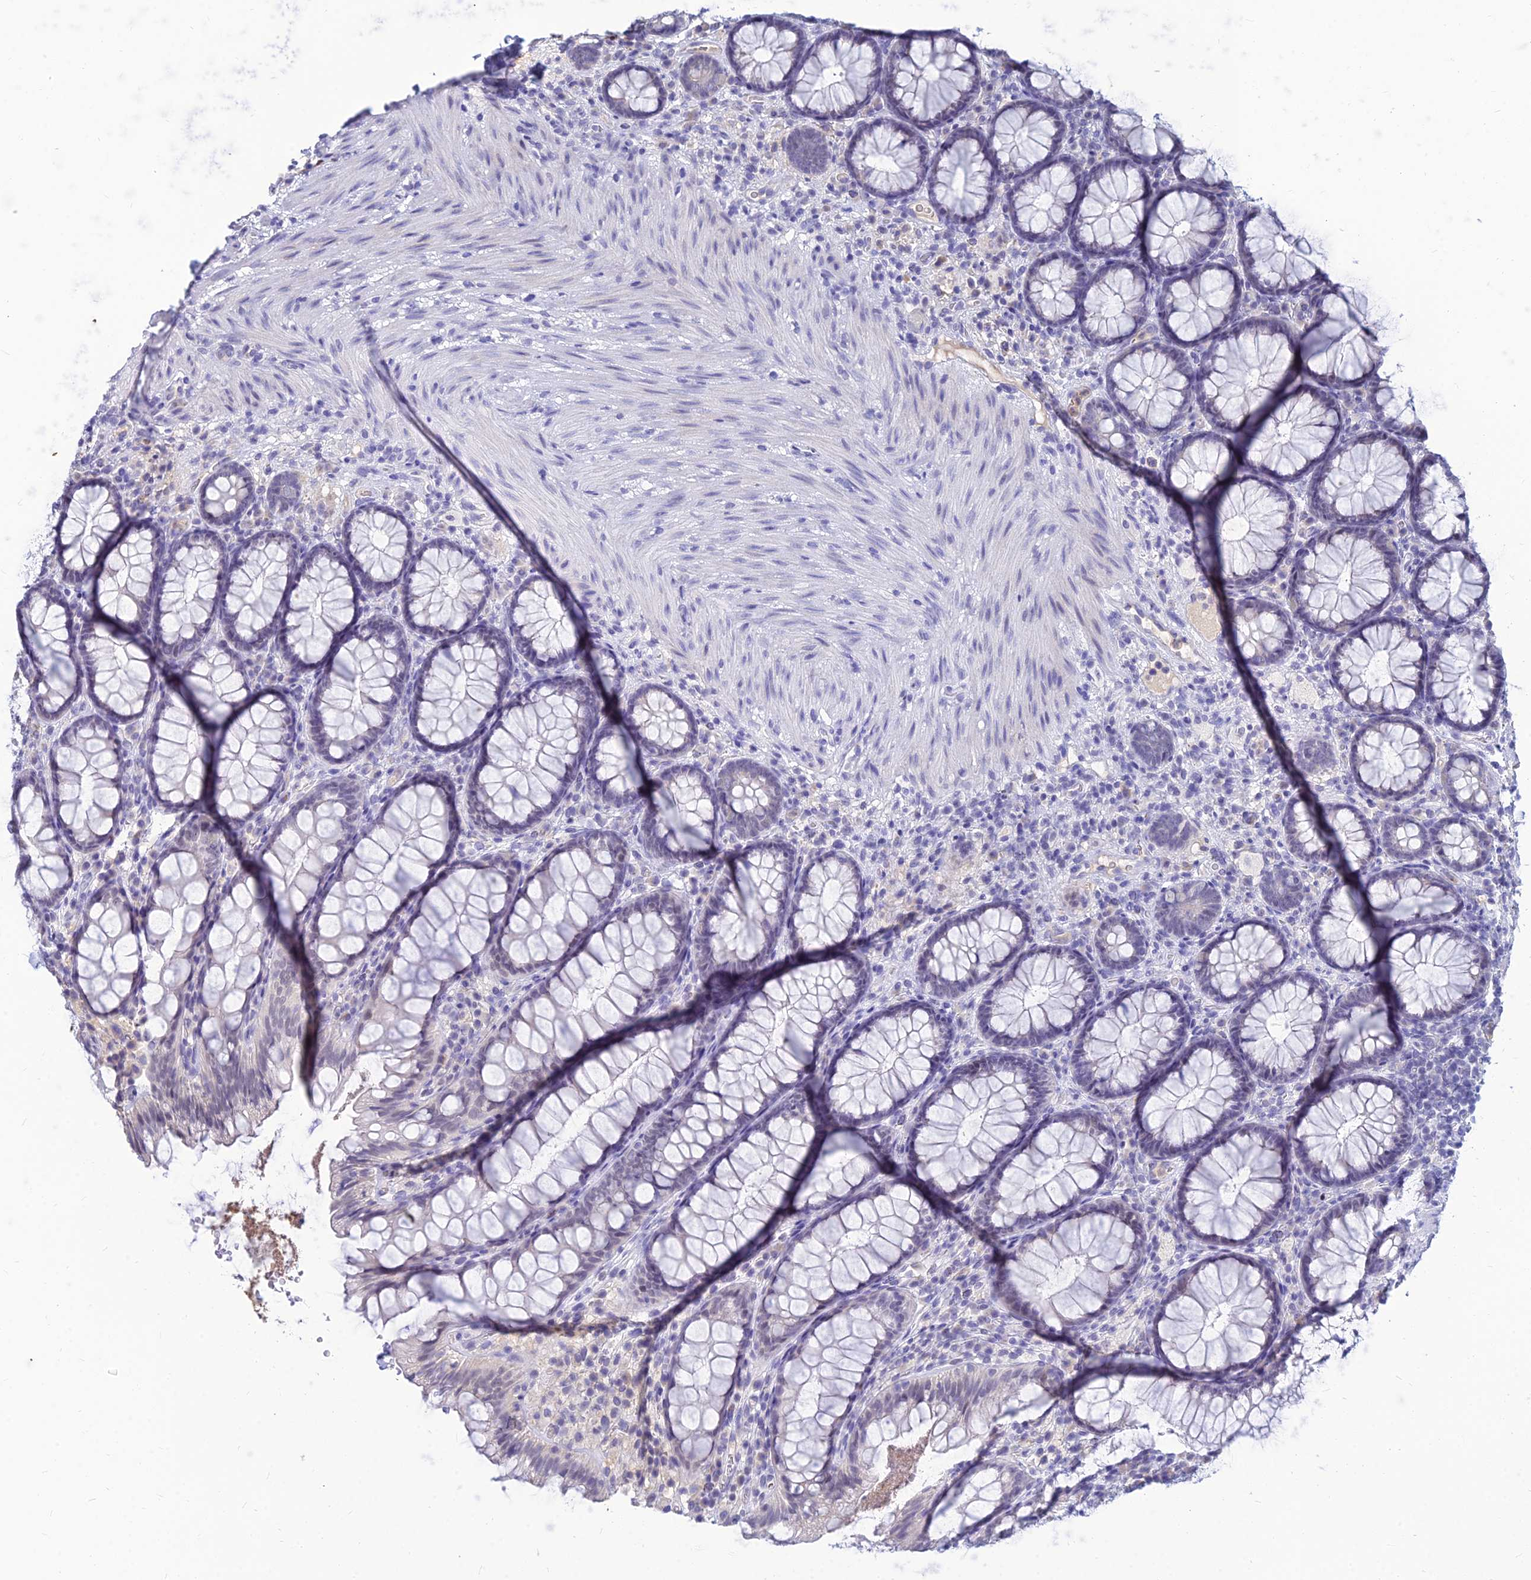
{"staining": {"intensity": "negative", "quantity": "none", "location": "none"}, "tissue": "rectum", "cell_type": "Glandular cells", "image_type": "normal", "snomed": [{"axis": "morphology", "description": "Normal tissue, NOS"}, {"axis": "topography", "description": "Rectum"}], "caption": "A high-resolution image shows immunohistochemistry (IHC) staining of benign rectum, which displays no significant positivity in glandular cells.", "gene": "GOLGA6A", "patient": {"sex": "male", "age": 83}}